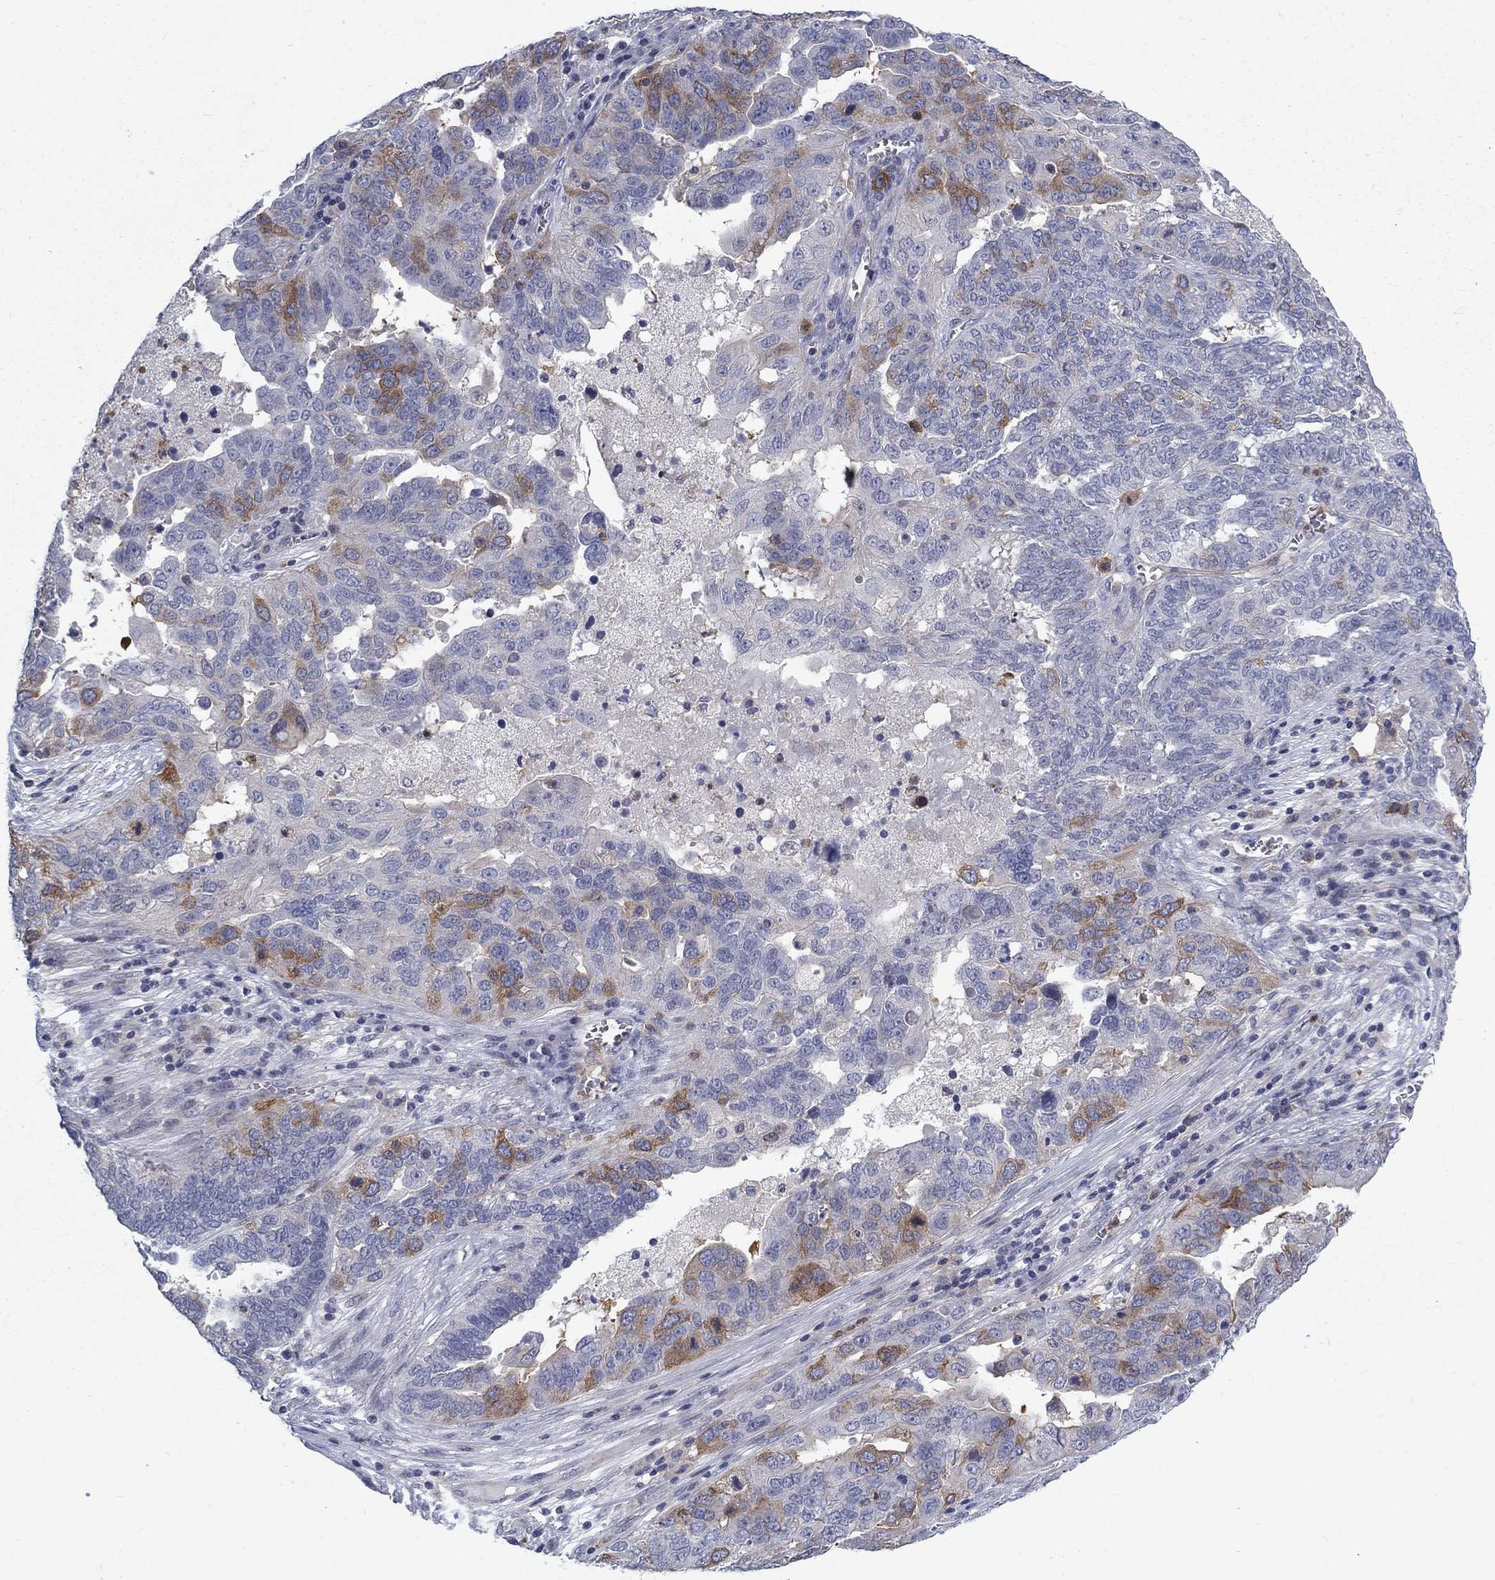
{"staining": {"intensity": "moderate", "quantity": "<25%", "location": "cytoplasmic/membranous"}, "tissue": "ovarian cancer", "cell_type": "Tumor cells", "image_type": "cancer", "snomed": [{"axis": "morphology", "description": "Carcinoma, endometroid"}, {"axis": "topography", "description": "Soft tissue"}, {"axis": "topography", "description": "Ovary"}], "caption": "This is a photomicrograph of immunohistochemistry (IHC) staining of ovarian cancer, which shows moderate expression in the cytoplasmic/membranous of tumor cells.", "gene": "KIF15", "patient": {"sex": "female", "age": 52}}